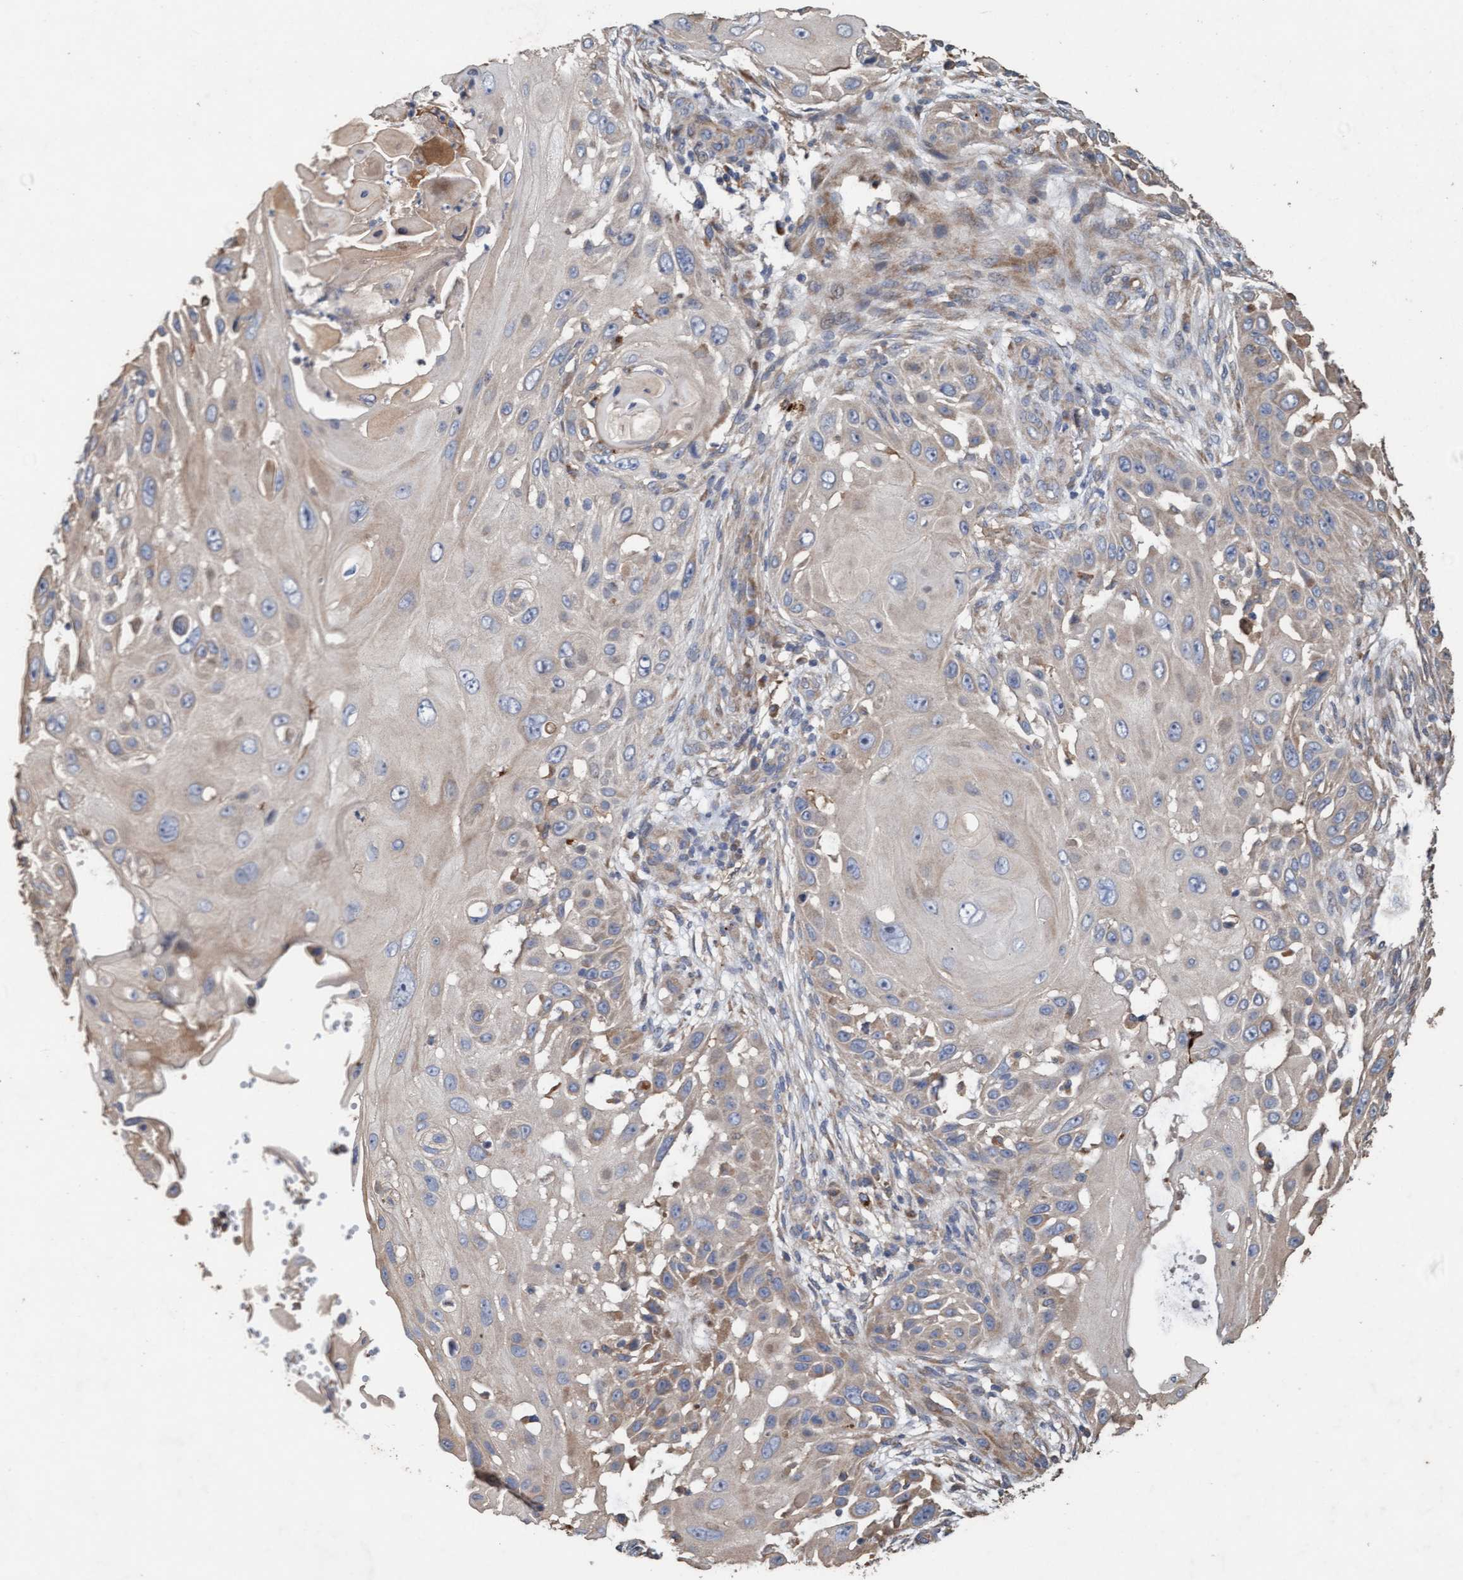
{"staining": {"intensity": "negative", "quantity": "none", "location": "none"}, "tissue": "skin cancer", "cell_type": "Tumor cells", "image_type": "cancer", "snomed": [{"axis": "morphology", "description": "Squamous cell carcinoma, NOS"}, {"axis": "topography", "description": "Skin"}], "caption": "Skin cancer stained for a protein using immunohistochemistry reveals no positivity tumor cells.", "gene": "LONRF1", "patient": {"sex": "female", "age": 44}}